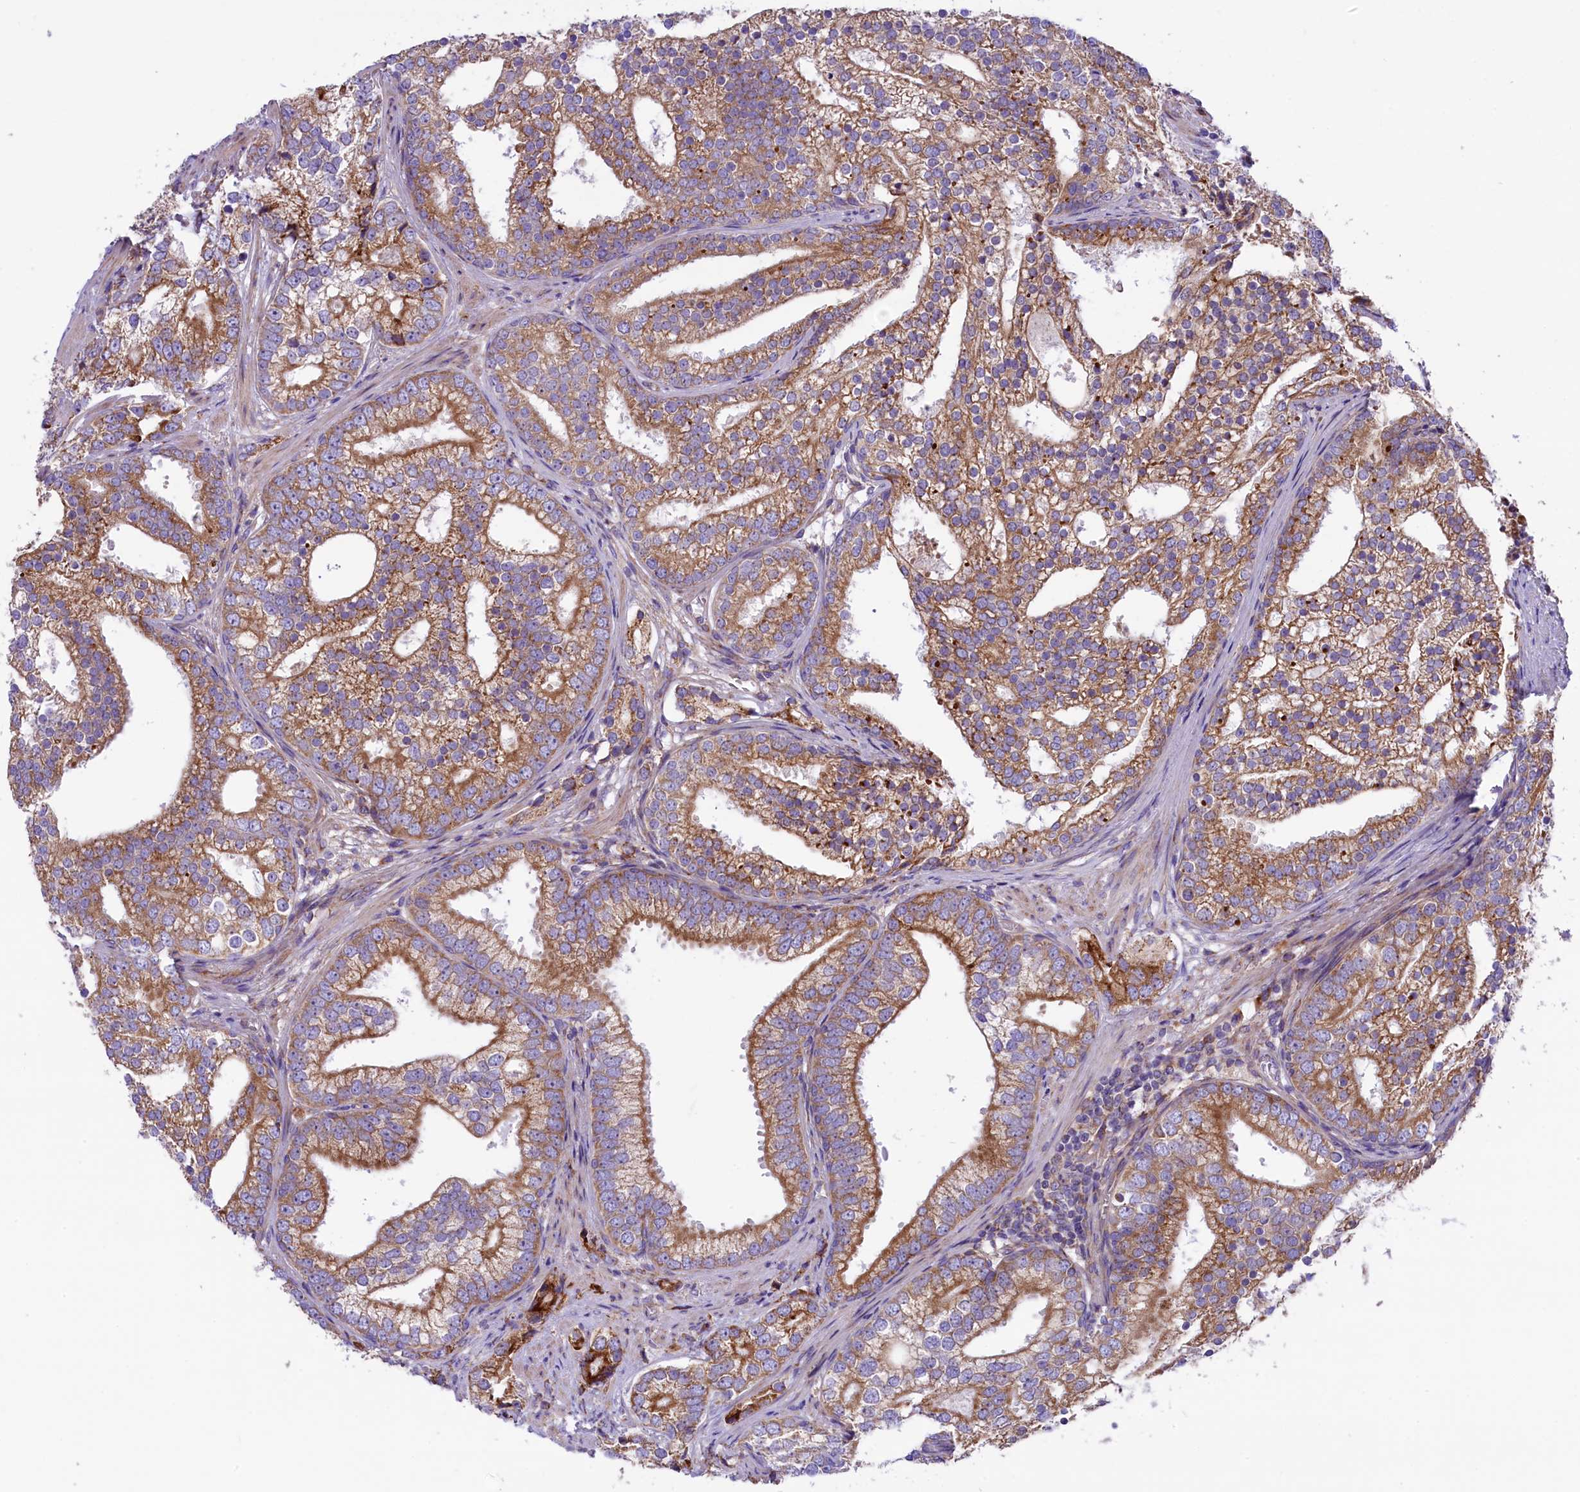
{"staining": {"intensity": "moderate", "quantity": ">75%", "location": "cytoplasmic/membranous"}, "tissue": "prostate cancer", "cell_type": "Tumor cells", "image_type": "cancer", "snomed": [{"axis": "morphology", "description": "Adenocarcinoma, High grade"}, {"axis": "topography", "description": "Prostate"}], "caption": "Prostate cancer (adenocarcinoma (high-grade)) was stained to show a protein in brown. There is medium levels of moderate cytoplasmic/membranous staining in about >75% of tumor cells.", "gene": "PTPRU", "patient": {"sex": "male", "age": 75}}